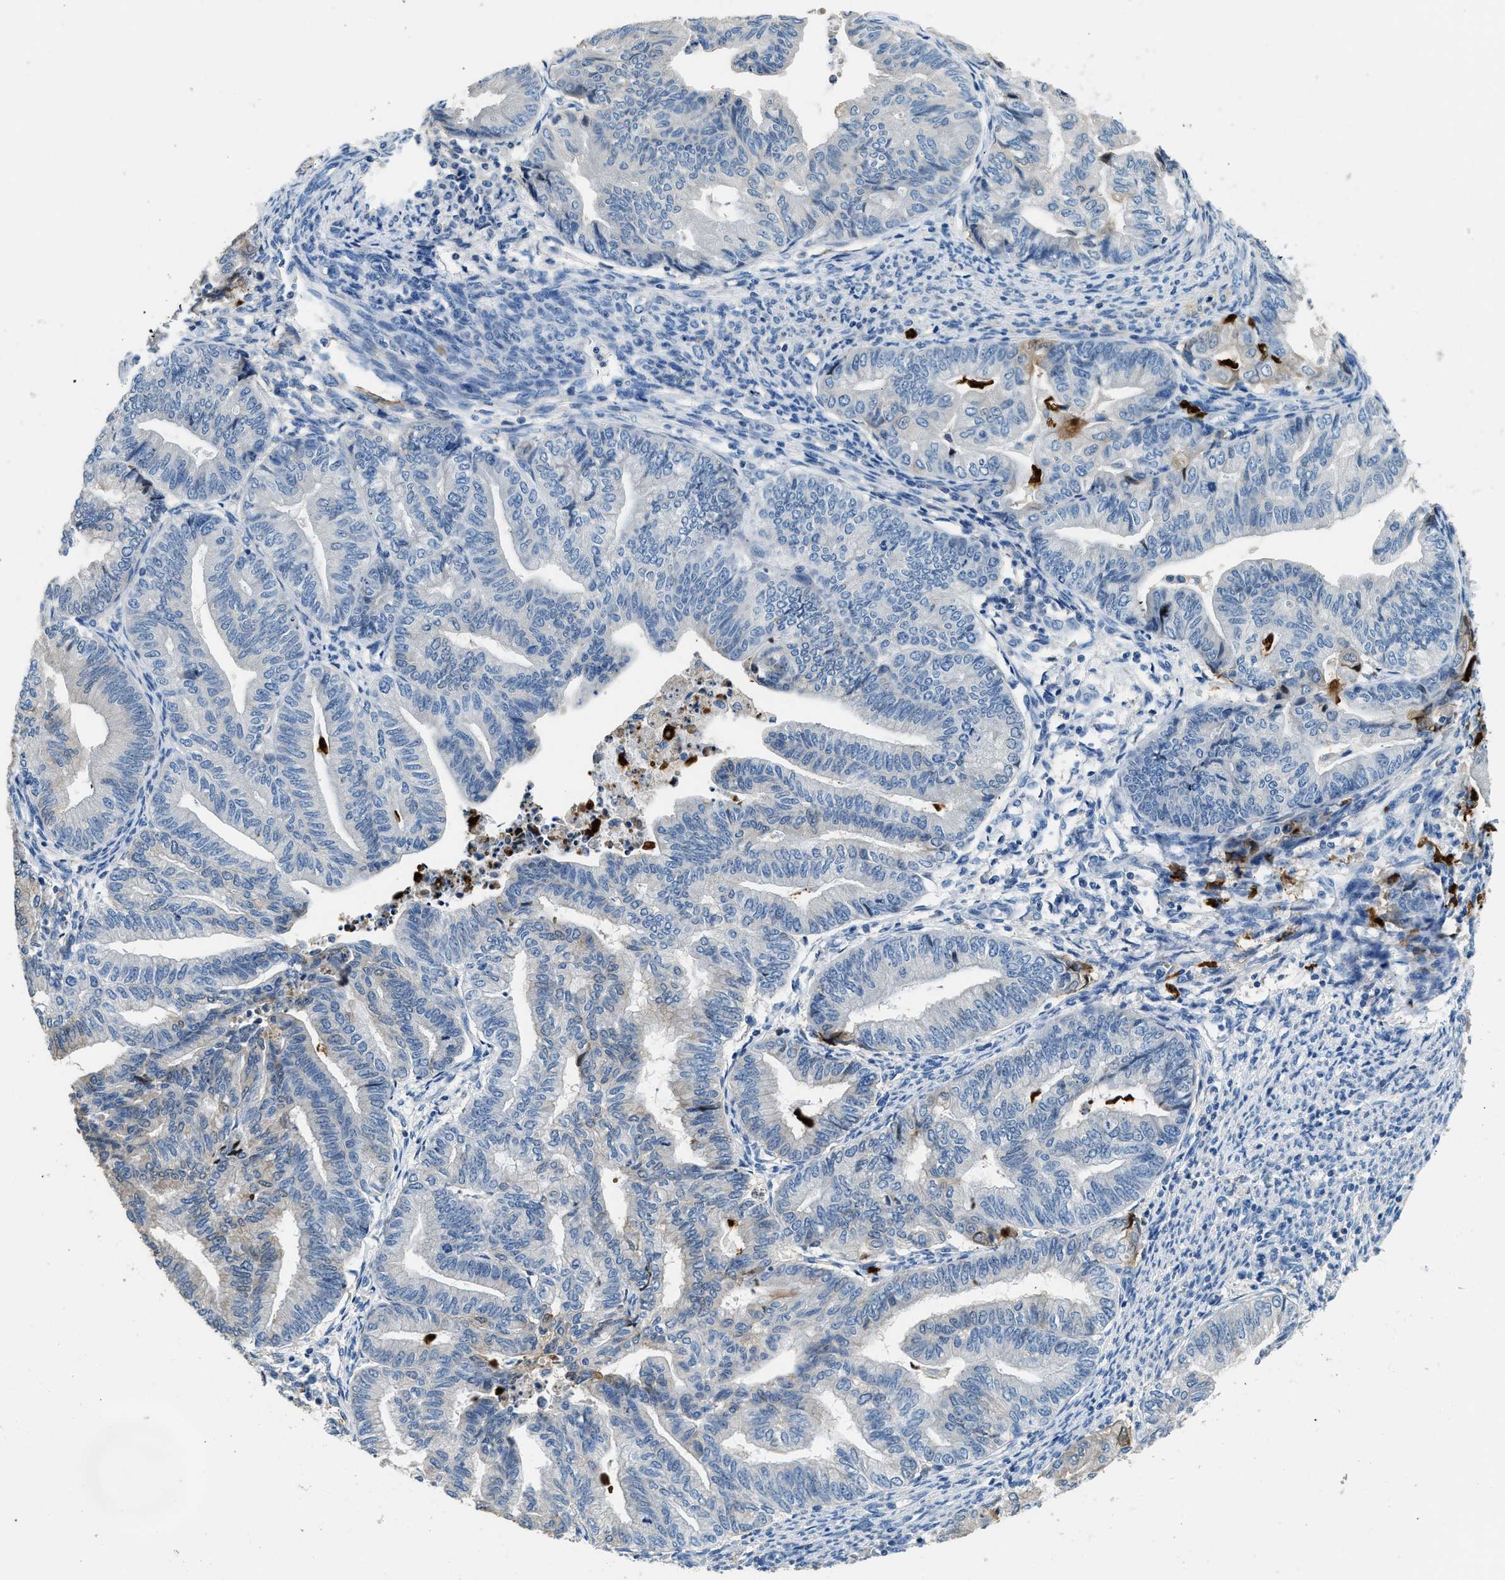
{"staining": {"intensity": "negative", "quantity": "none", "location": "none"}, "tissue": "endometrial cancer", "cell_type": "Tumor cells", "image_type": "cancer", "snomed": [{"axis": "morphology", "description": "Adenocarcinoma, NOS"}, {"axis": "topography", "description": "Endometrium"}], "caption": "Tumor cells are negative for brown protein staining in endometrial adenocarcinoma. Nuclei are stained in blue.", "gene": "ANXA3", "patient": {"sex": "female", "age": 79}}